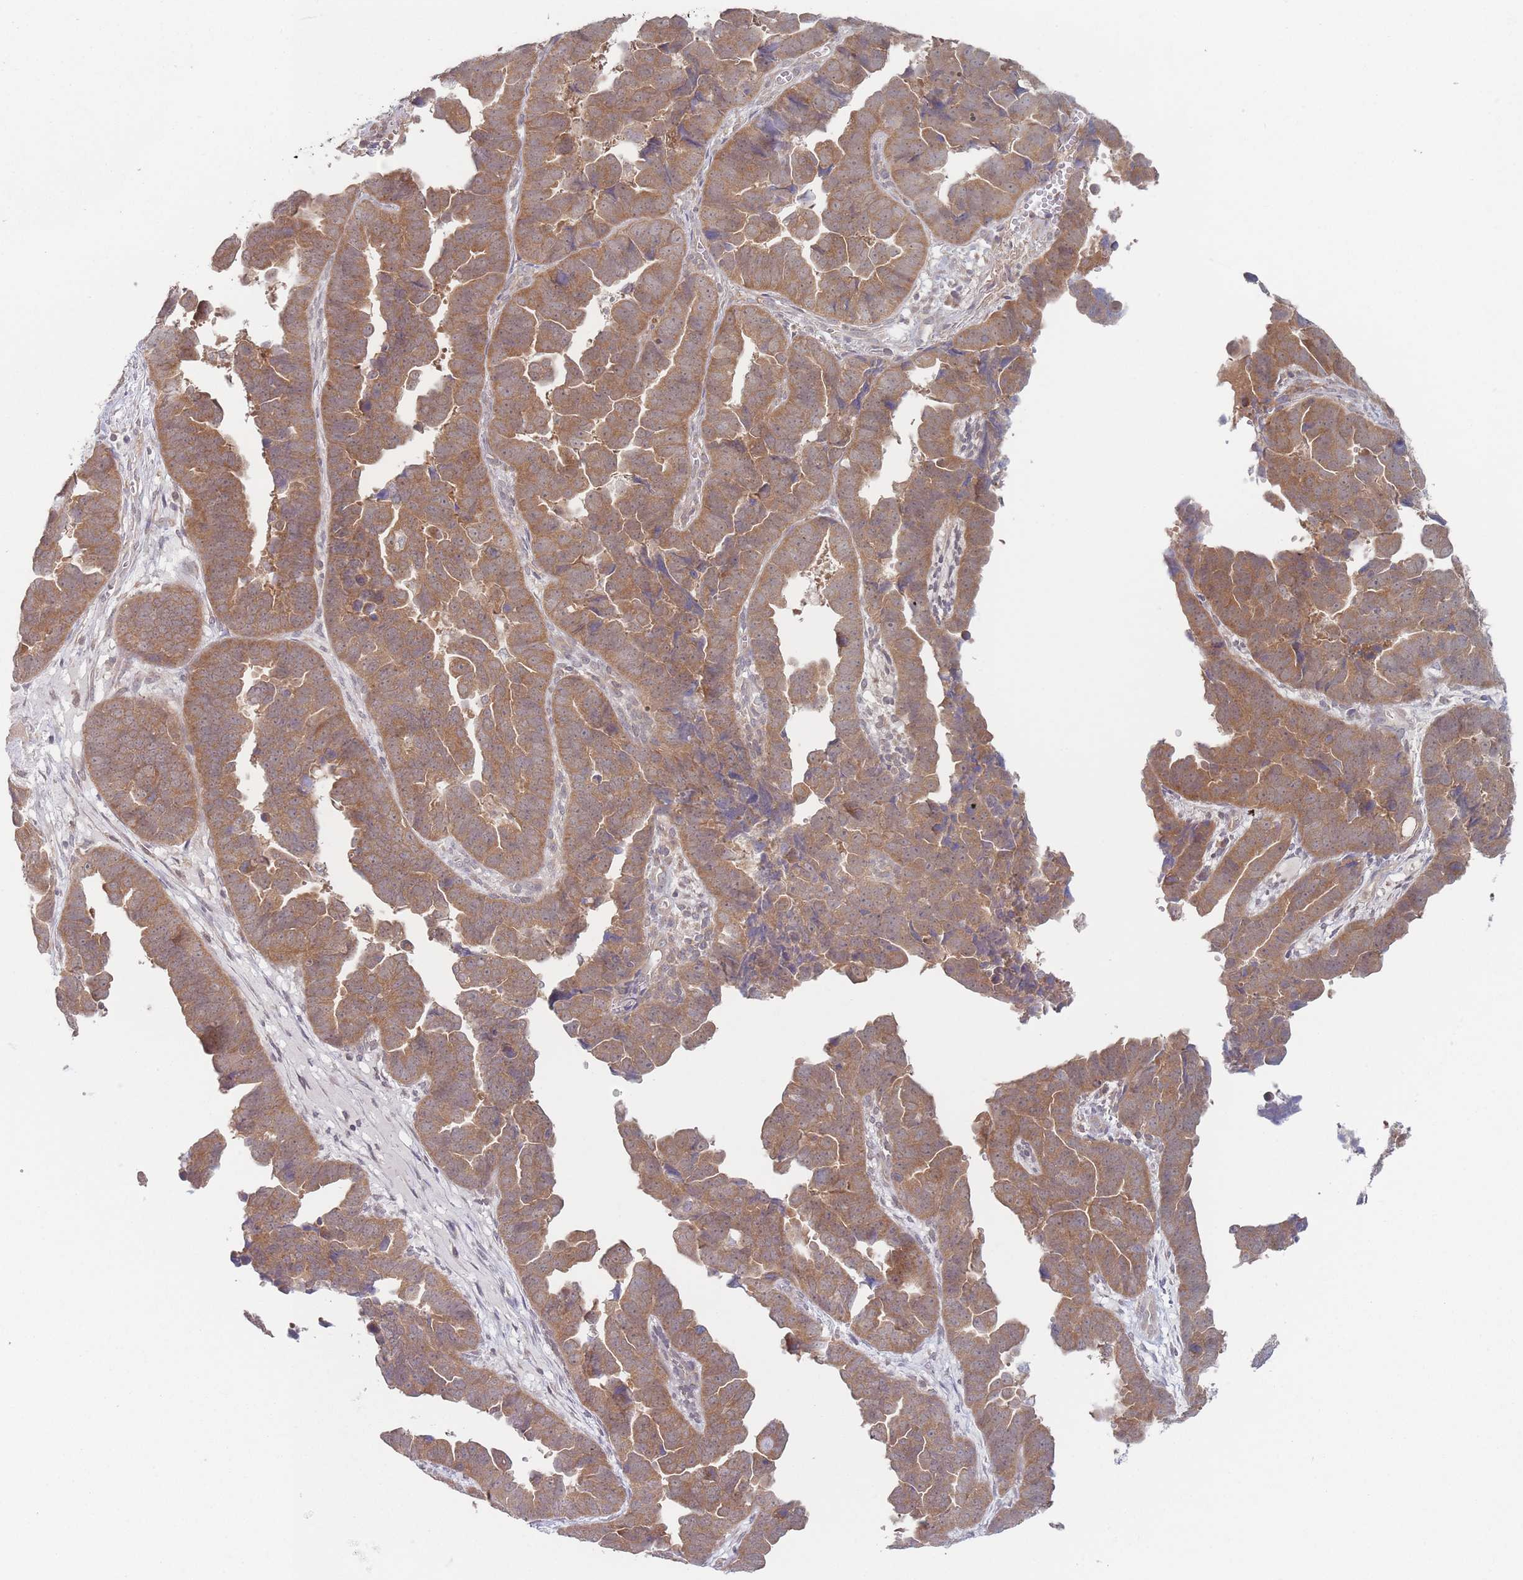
{"staining": {"intensity": "moderate", "quantity": ">75%", "location": "cytoplasmic/membranous,nuclear"}, "tissue": "endometrial cancer", "cell_type": "Tumor cells", "image_type": "cancer", "snomed": [{"axis": "morphology", "description": "Adenocarcinoma, NOS"}, {"axis": "topography", "description": "Endometrium"}], "caption": "Protein staining demonstrates moderate cytoplasmic/membranous and nuclear positivity in about >75% of tumor cells in adenocarcinoma (endometrial).", "gene": "PPM1A", "patient": {"sex": "female", "age": 75}}